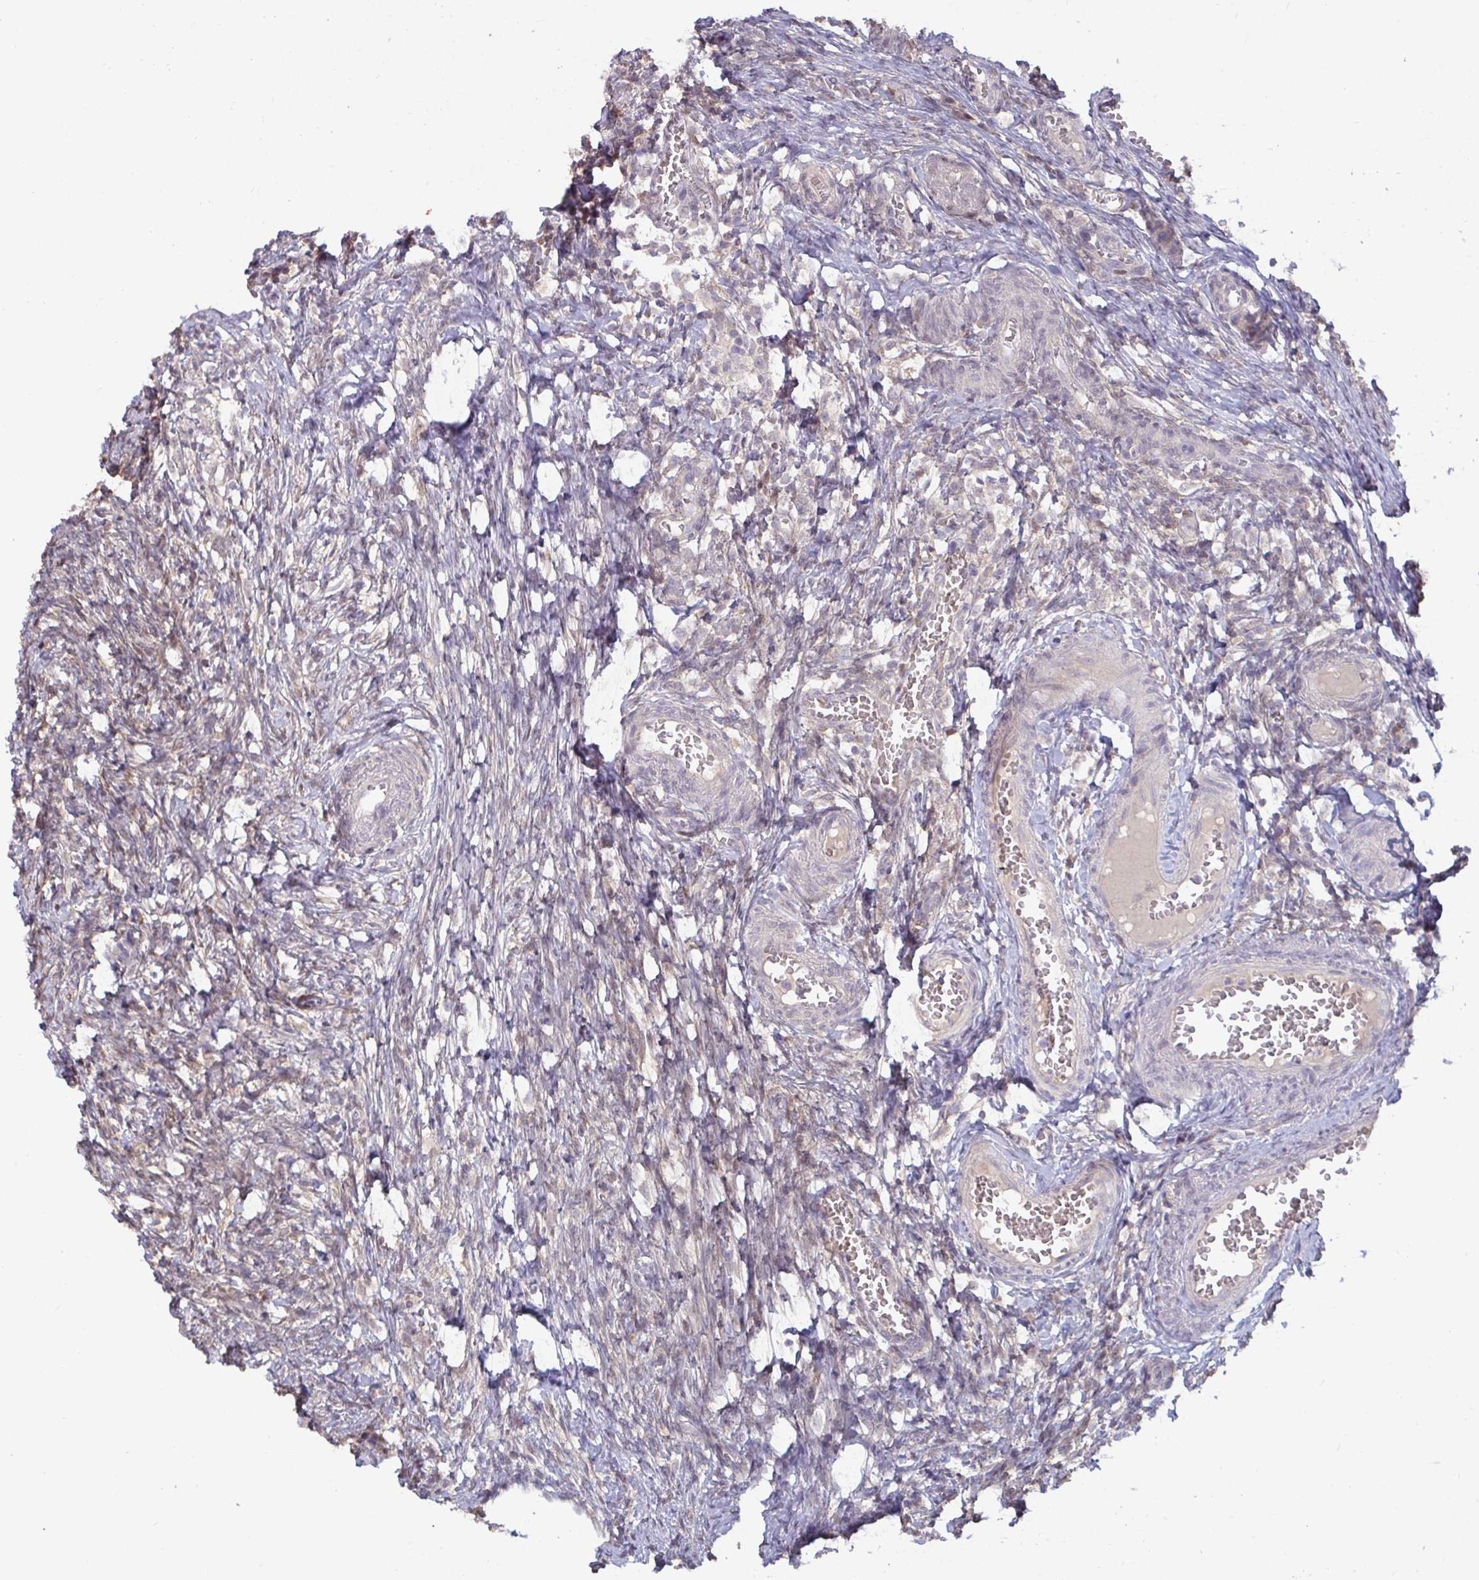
{"staining": {"intensity": "negative", "quantity": "none", "location": "none"}, "tissue": "ovary", "cell_type": "Ovarian stroma cells", "image_type": "normal", "snomed": [{"axis": "morphology", "description": "Normal tissue, NOS"}, {"axis": "topography", "description": "Ovary"}], "caption": "This is an IHC photomicrograph of unremarkable ovary. There is no positivity in ovarian stroma cells.", "gene": "GSTM1", "patient": {"sex": "female", "age": 41}}